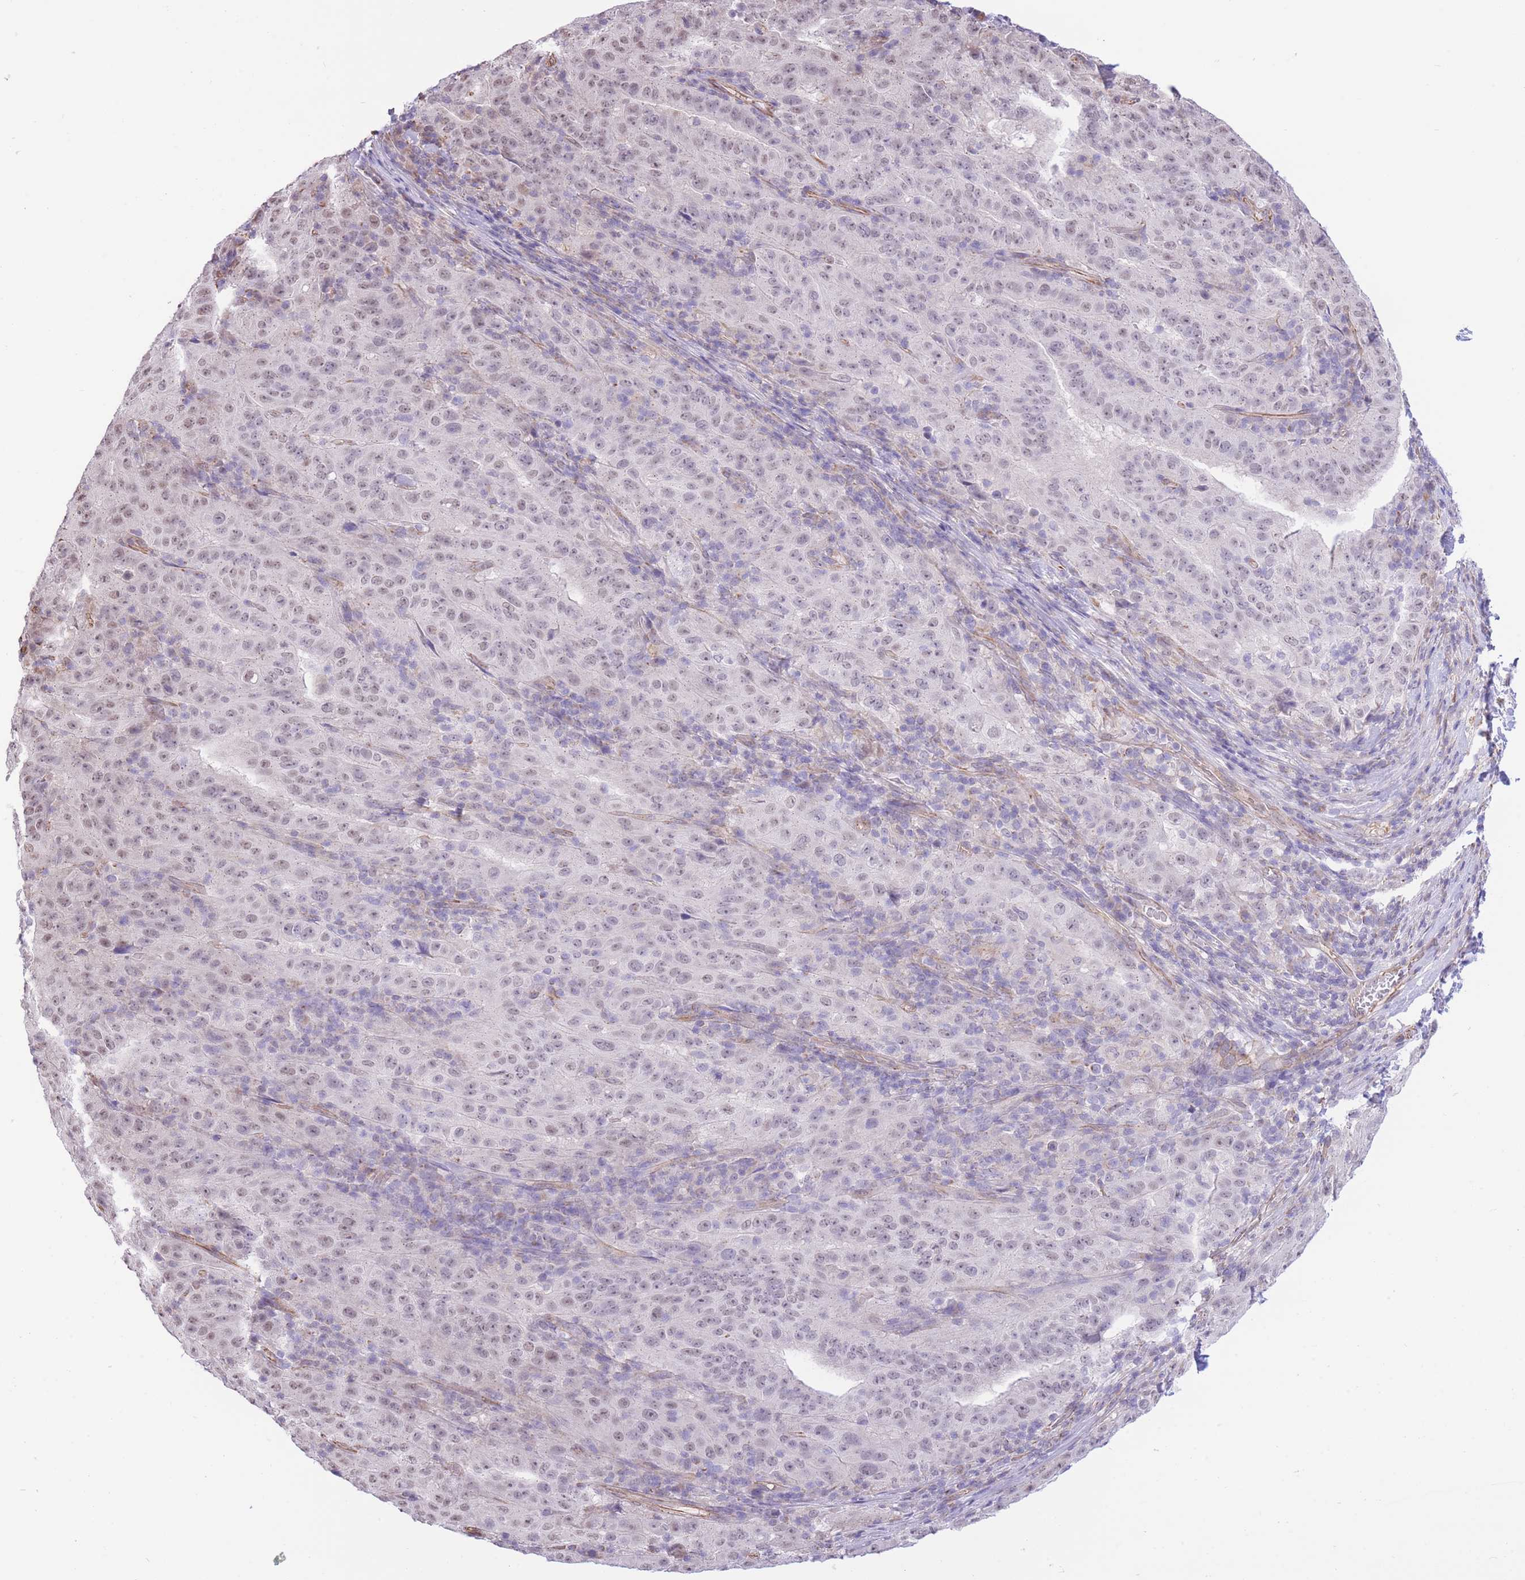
{"staining": {"intensity": "negative", "quantity": "none", "location": "none"}, "tissue": "pancreatic cancer", "cell_type": "Tumor cells", "image_type": "cancer", "snomed": [{"axis": "morphology", "description": "Adenocarcinoma, NOS"}, {"axis": "topography", "description": "Pancreas"}], "caption": "The IHC photomicrograph has no significant staining in tumor cells of pancreatic adenocarcinoma tissue. Nuclei are stained in blue.", "gene": "PSG8", "patient": {"sex": "male", "age": 63}}